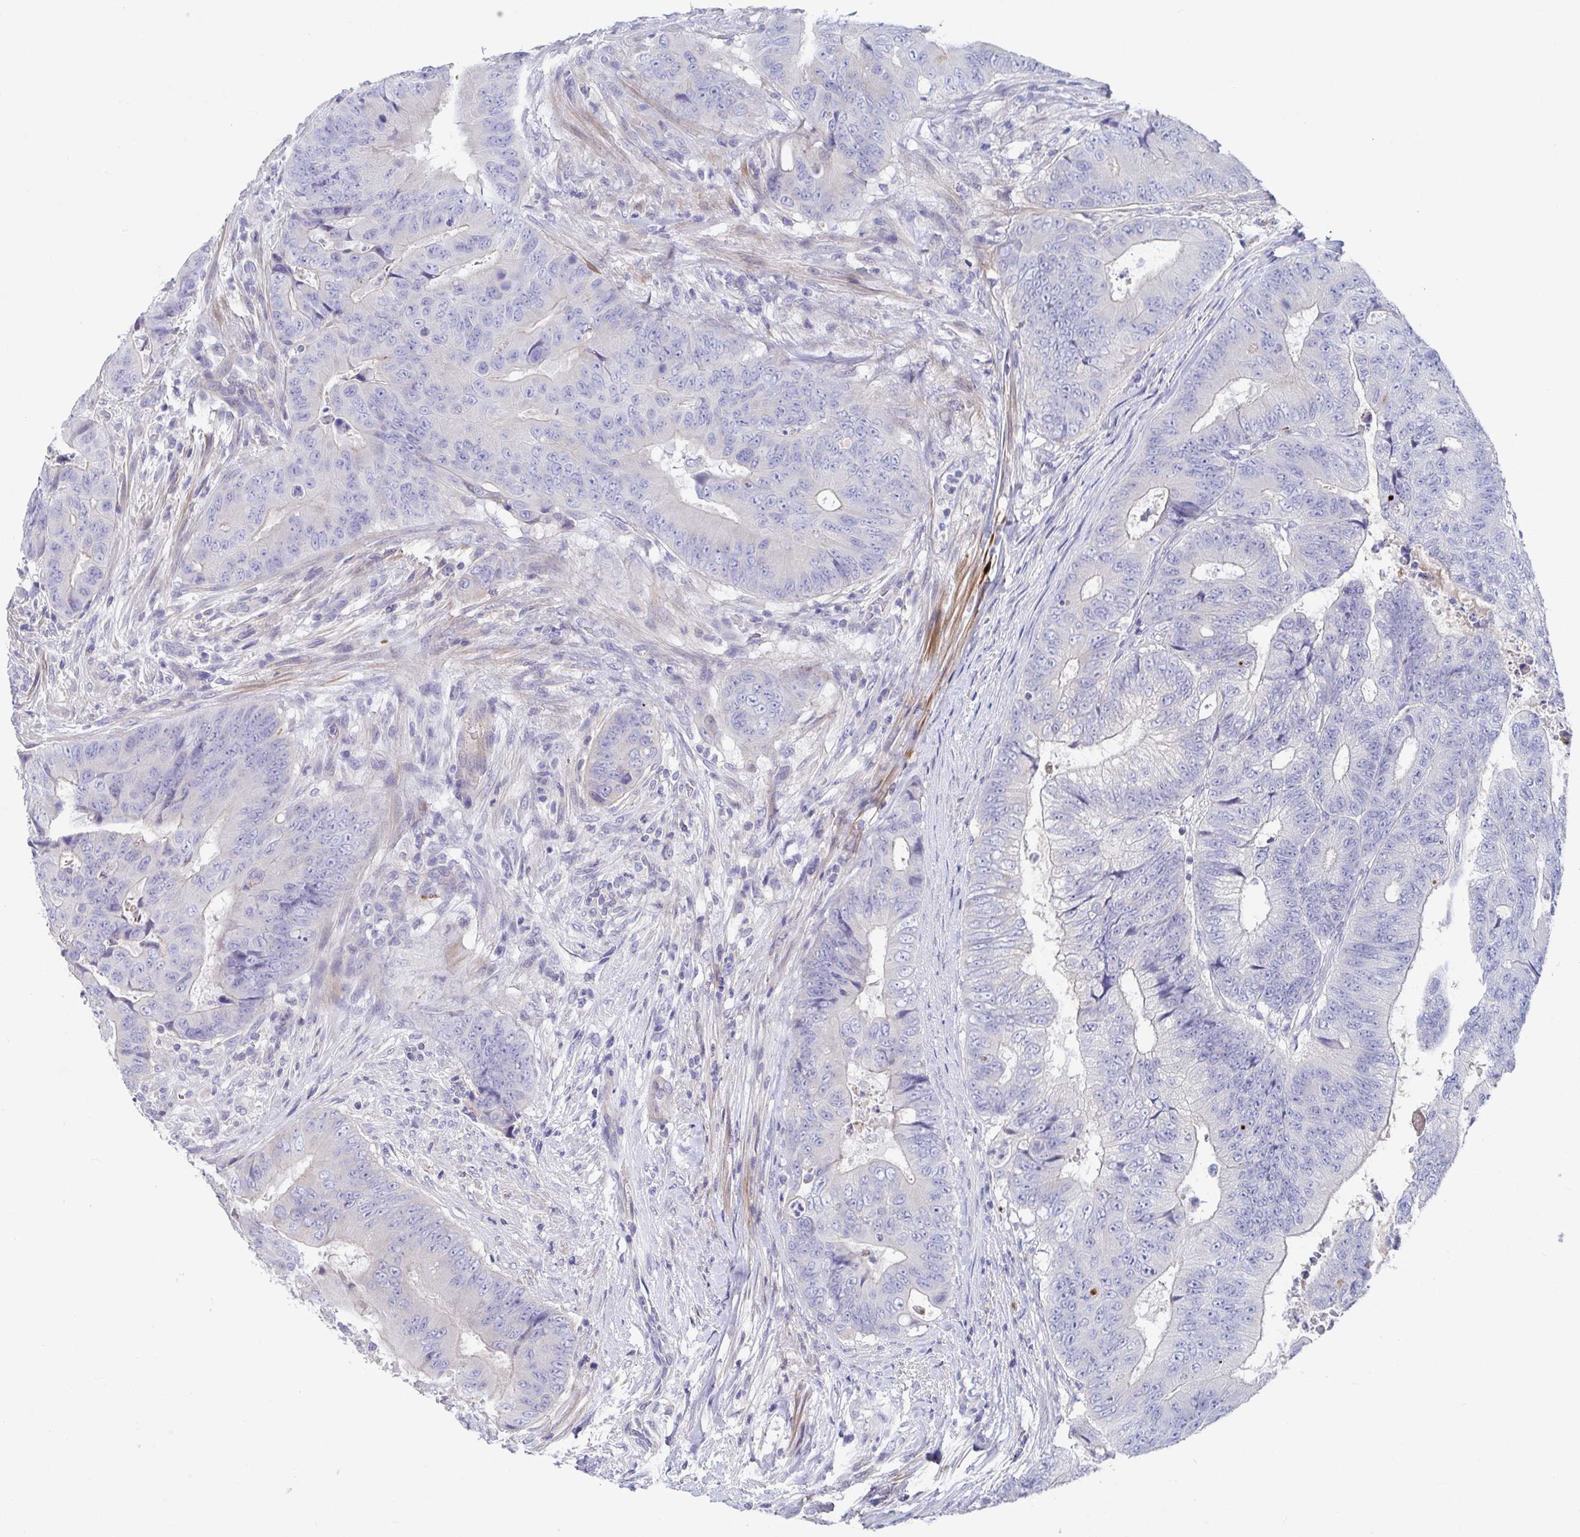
{"staining": {"intensity": "negative", "quantity": "none", "location": "none"}, "tissue": "colorectal cancer", "cell_type": "Tumor cells", "image_type": "cancer", "snomed": [{"axis": "morphology", "description": "Adenocarcinoma, NOS"}, {"axis": "topography", "description": "Colon"}], "caption": "Histopathology image shows no significant protein staining in tumor cells of colorectal cancer (adenocarcinoma). (DAB immunohistochemistry, high magnification).", "gene": "ZNF561", "patient": {"sex": "female", "age": 48}}